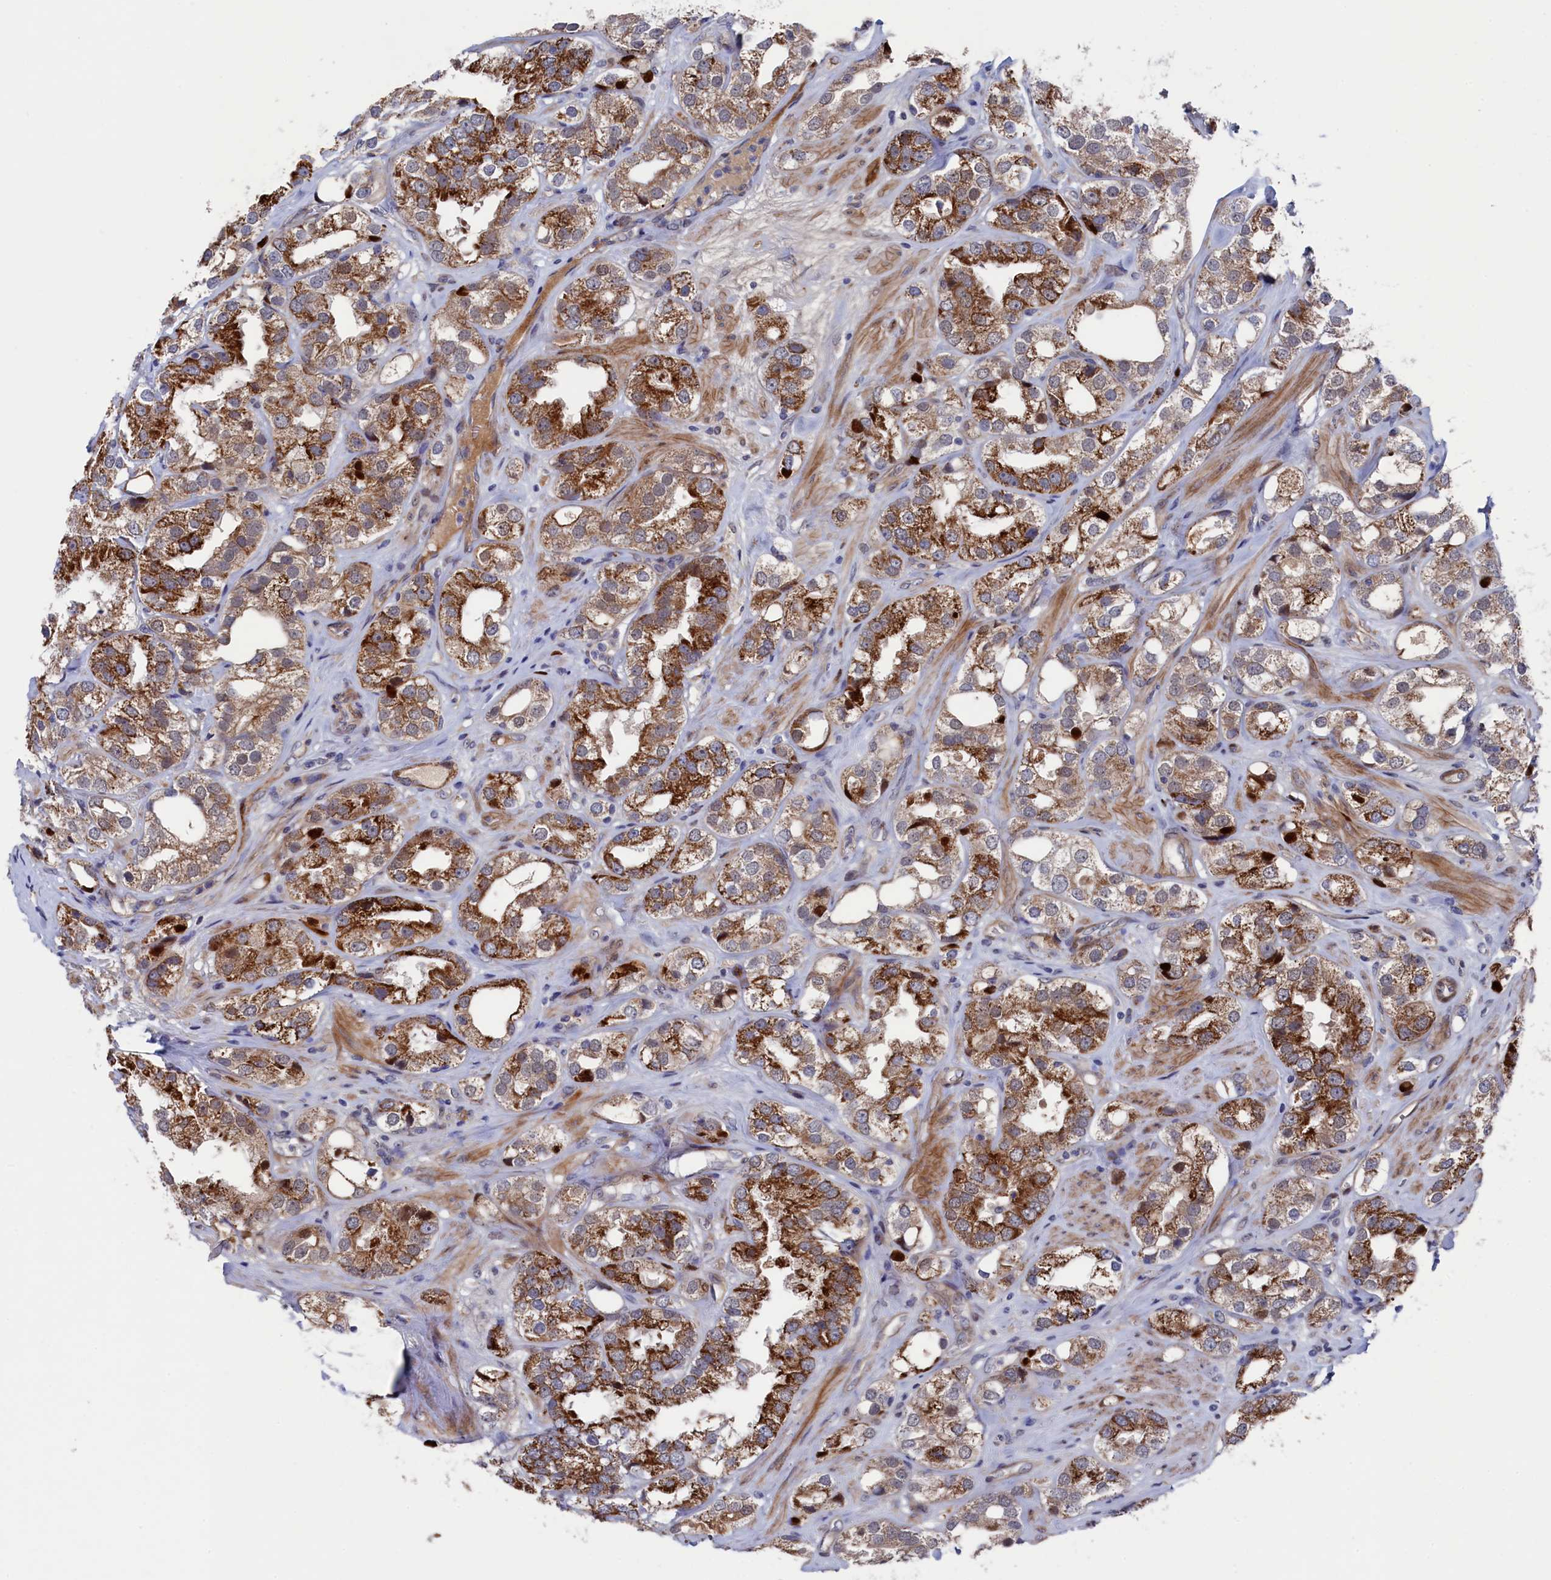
{"staining": {"intensity": "strong", "quantity": ">75%", "location": "cytoplasmic/membranous"}, "tissue": "prostate cancer", "cell_type": "Tumor cells", "image_type": "cancer", "snomed": [{"axis": "morphology", "description": "Adenocarcinoma, NOS"}, {"axis": "topography", "description": "Prostate"}], "caption": "Immunohistochemical staining of prostate adenocarcinoma shows high levels of strong cytoplasmic/membranous protein expression in approximately >75% of tumor cells.", "gene": "ZNF891", "patient": {"sex": "male", "age": 79}}